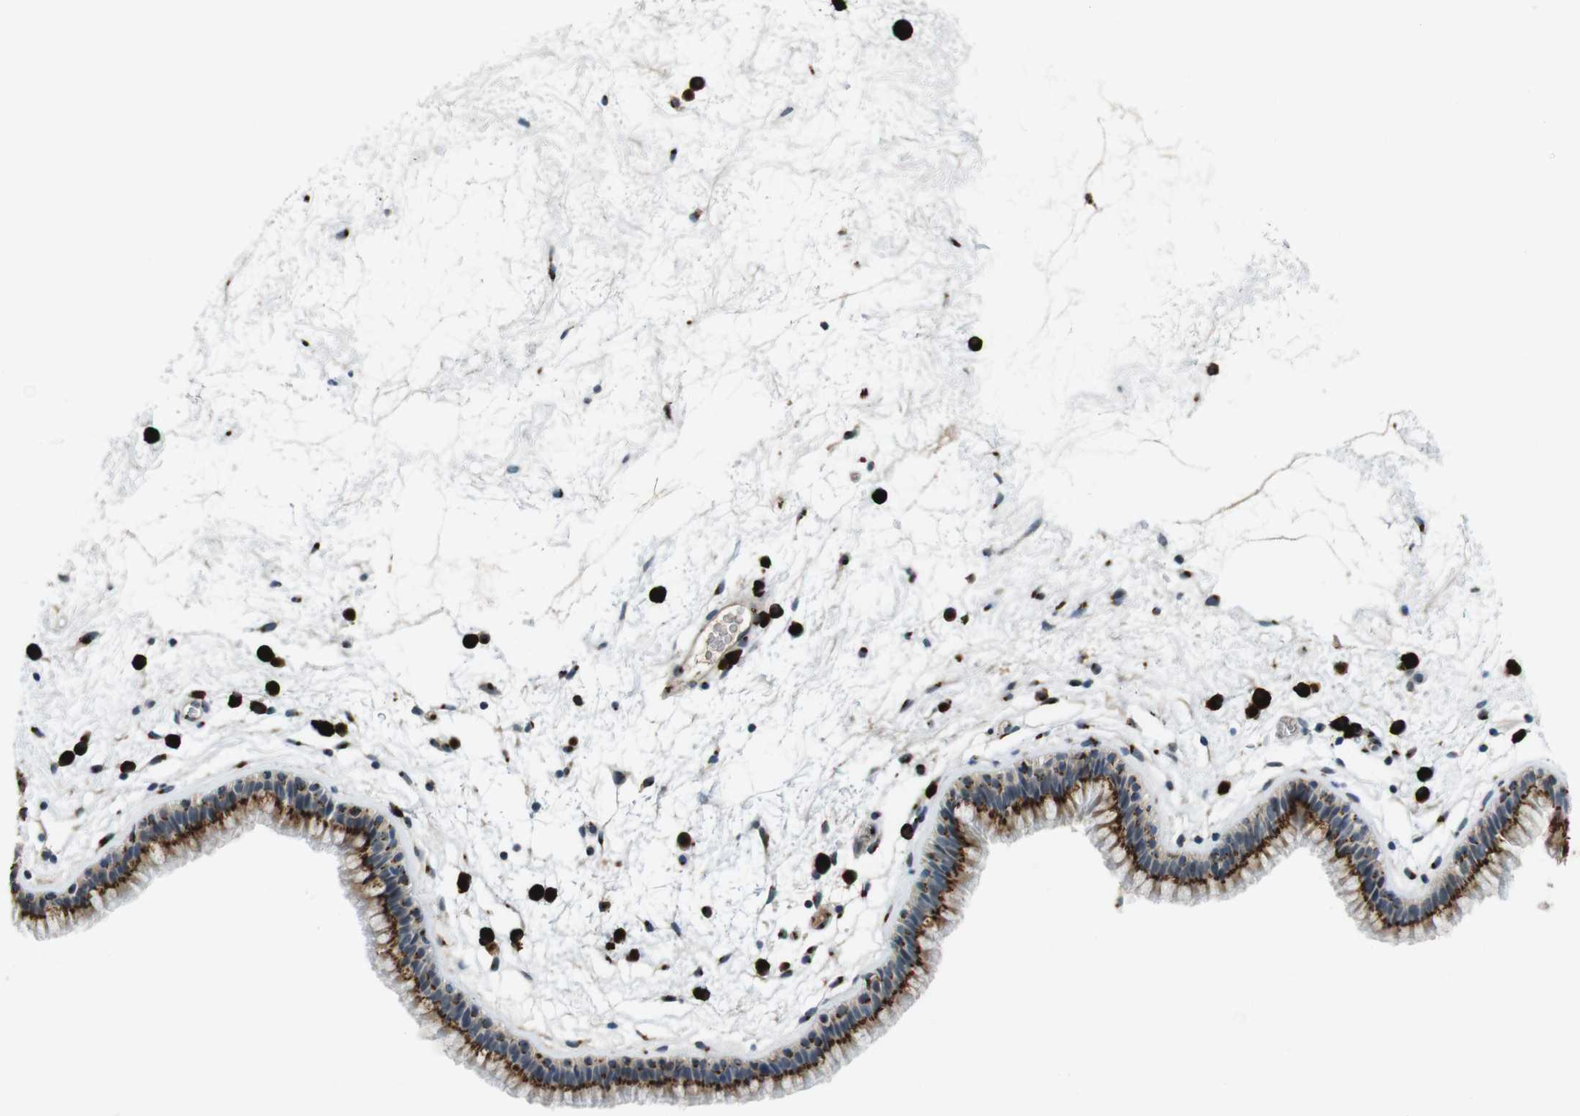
{"staining": {"intensity": "strong", "quantity": ">75%", "location": "cytoplasmic/membranous"}, "tissue": "nasopharynx", "cell_type": "Respiratory epithelial cells", "image_type": "normal", "snomed": [{"axis": "morphology", "description": "Normal tissue, NOS"}, {"axis": "morphology", "description": "Inflammation, NOS"}, {"axis": "topography", "description": "Nasopharynx"}], "caption": "Strong cytoplasmic/membranous protein positivity is present in approximately >75% of respiratory epithelial cells in nasopharynx.", "gene": "ZFPL1", "patient": {"sex": "male", "age": 48}}